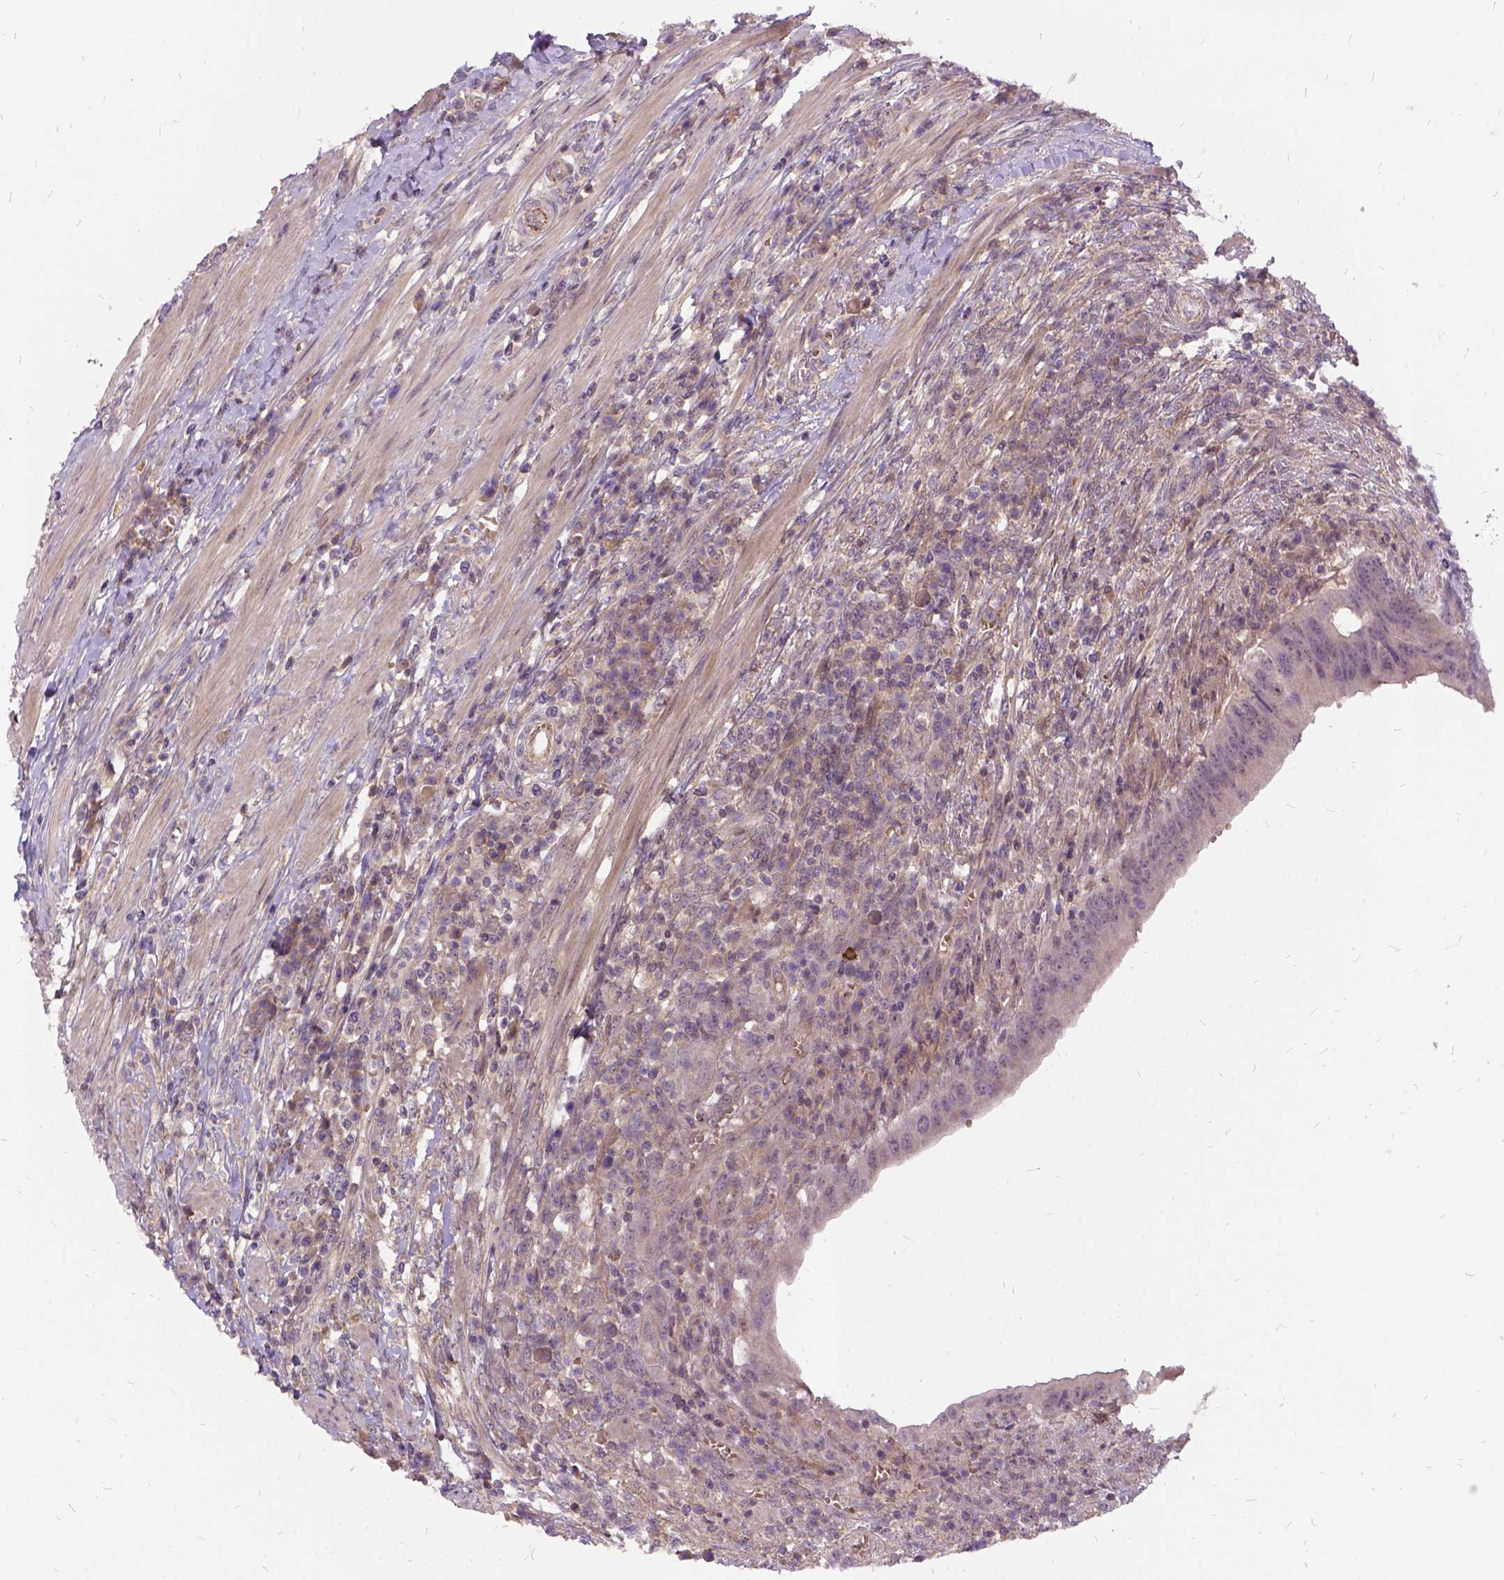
{"staining": {"intensity": "negative", "quantity": "none", "location": "none"}, "tissue": "colorectal cancer", "cell_type": "Tumor cells", "image_type": "cancer", "snomed": [{"axis": "morphology", "description": "Adenocarcinoma, NOS"}, {"axis": "topography", "description": "Colon"}], "caption": "Tumor cells show no significant protein expression in colorectal cancer.", "gene": "ILRUN", "patient": {"sex": "male", "age": 65}}